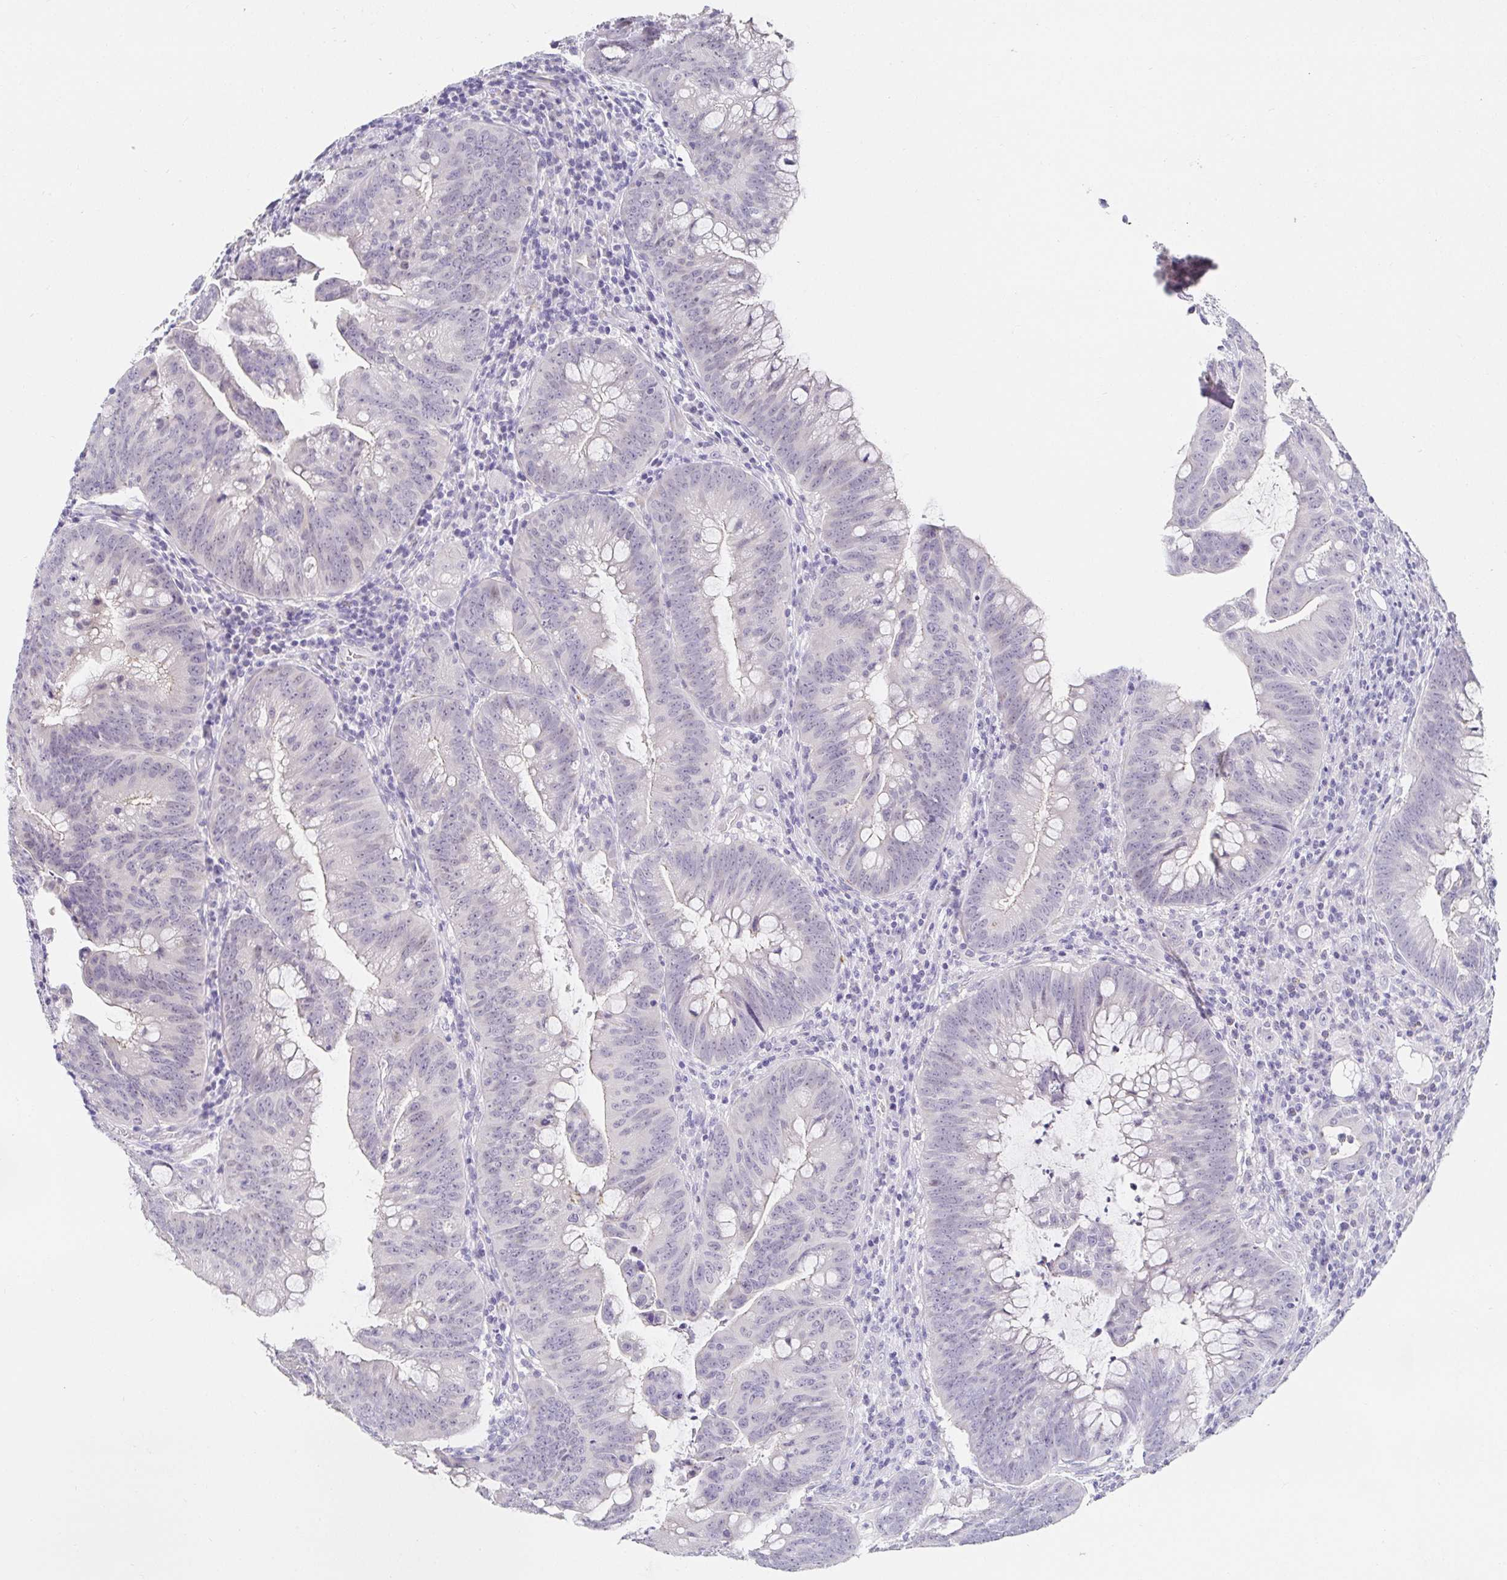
{"staining": {"intensity": "negative", "quantity": "none", "location": "none"}, "tissue": "colorectal cancer", "cell_type": "Tumor cells", "image_type": "cancer", "snomed": [{"axis": "morphology", "description": "Adenocarcinoma, NOS"}, {"axis": "topography", "description": "Colon"}], "caption": "The photomicrograph shows no significant expression in tumor cells of colorectal cancer (adenocarcinoma).", "gene": "PDX1", "patient": {"sex": "male", "age": 62}}